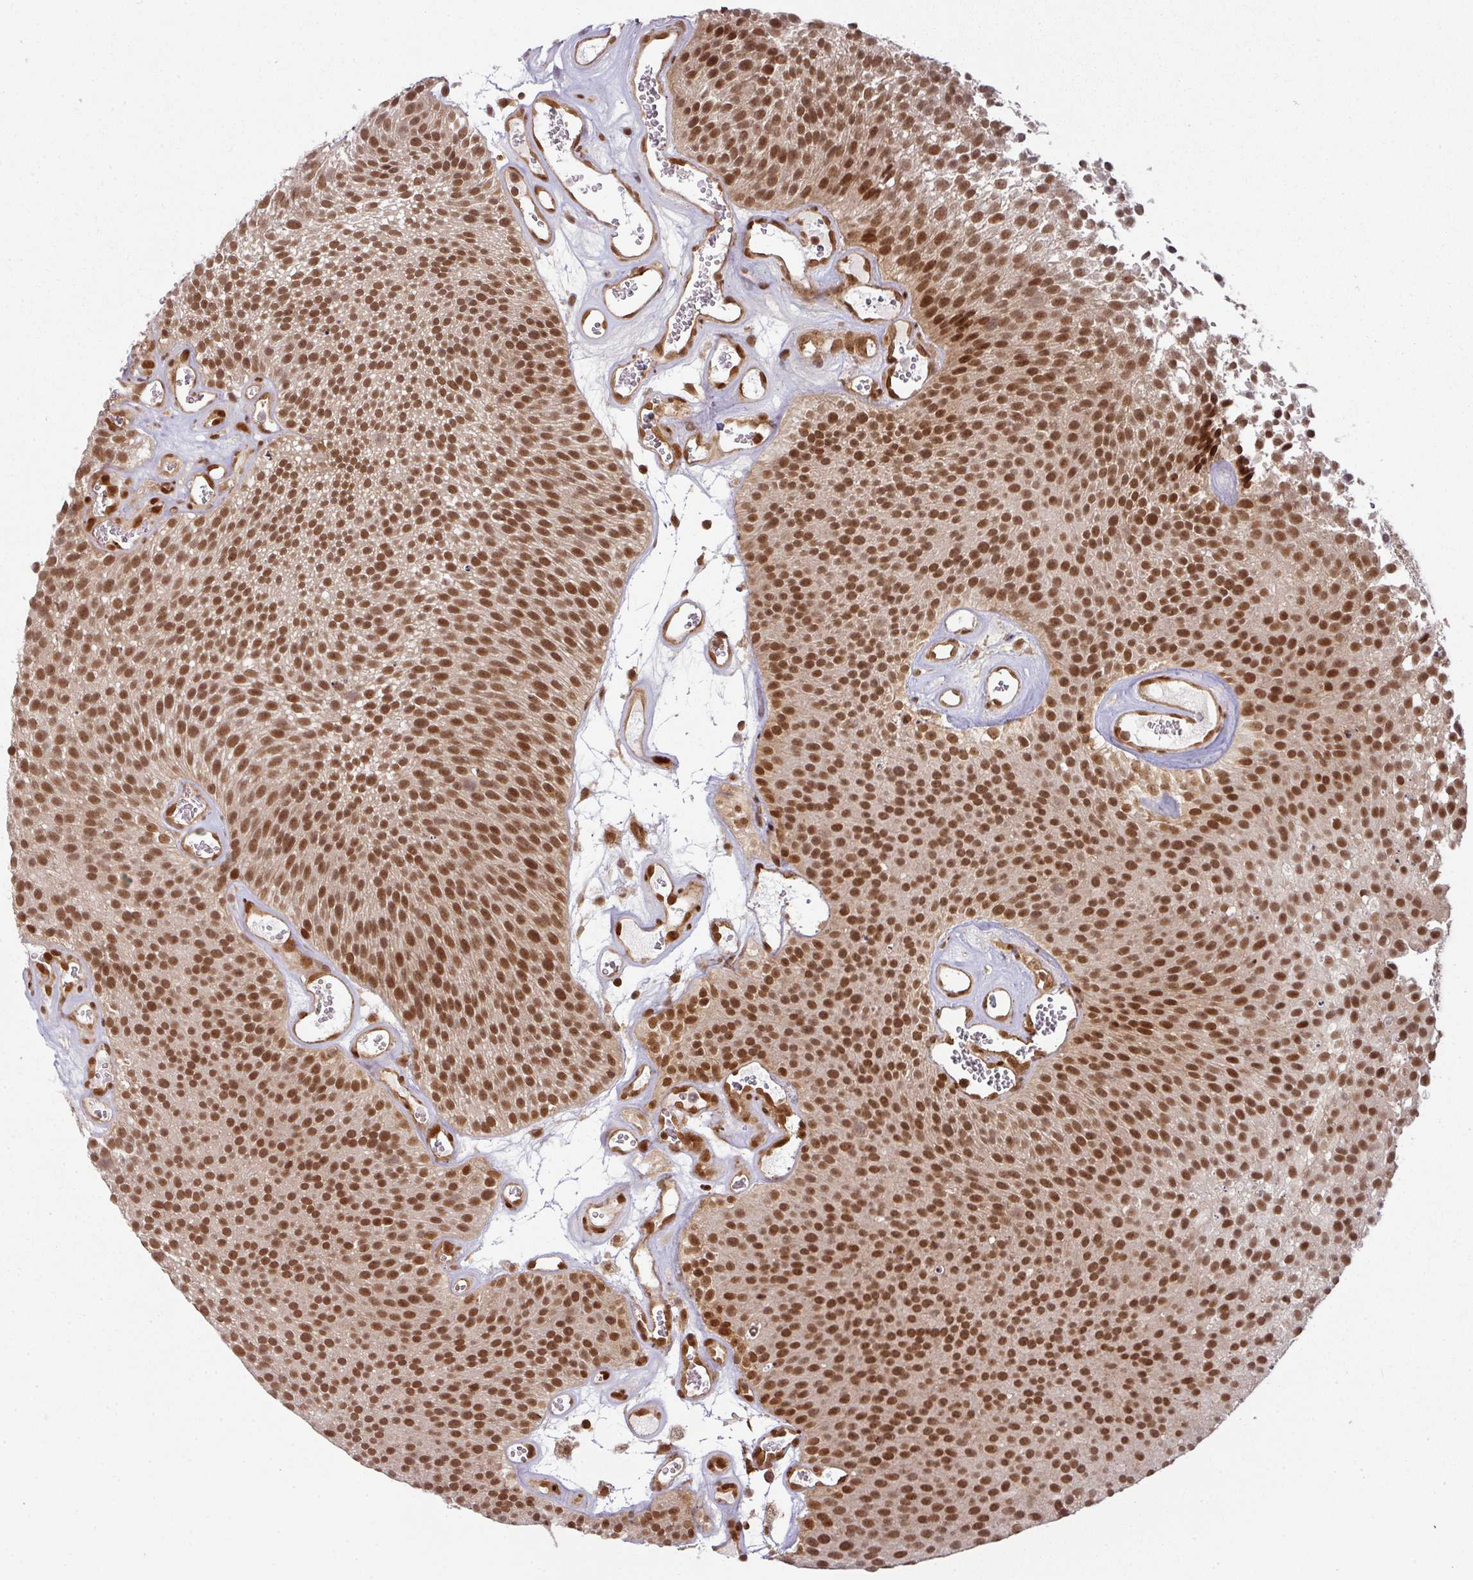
{"staining": {"intensity": "moderate", "quantity": ">75%", "location": "nuclear"}, "tissue": "urothelial cancer", "cell_type": "Tumor cells", "image_type": "cancer", "snomed": [{"axis": "morphology", "description": "Urothelial carcinoma, Low grade"}, {"axis": "topography", "description": "Urinary bladder"}], "caption": "An immunohistochemistry (IHC) photomicrograph of tumor tissue is shown. Protein staining in brown shows moderate nuclear positivity in urothelial cancer within tumor cells.", "gene": "SIK3", "patient": {"sex": "female", "age": 79}}